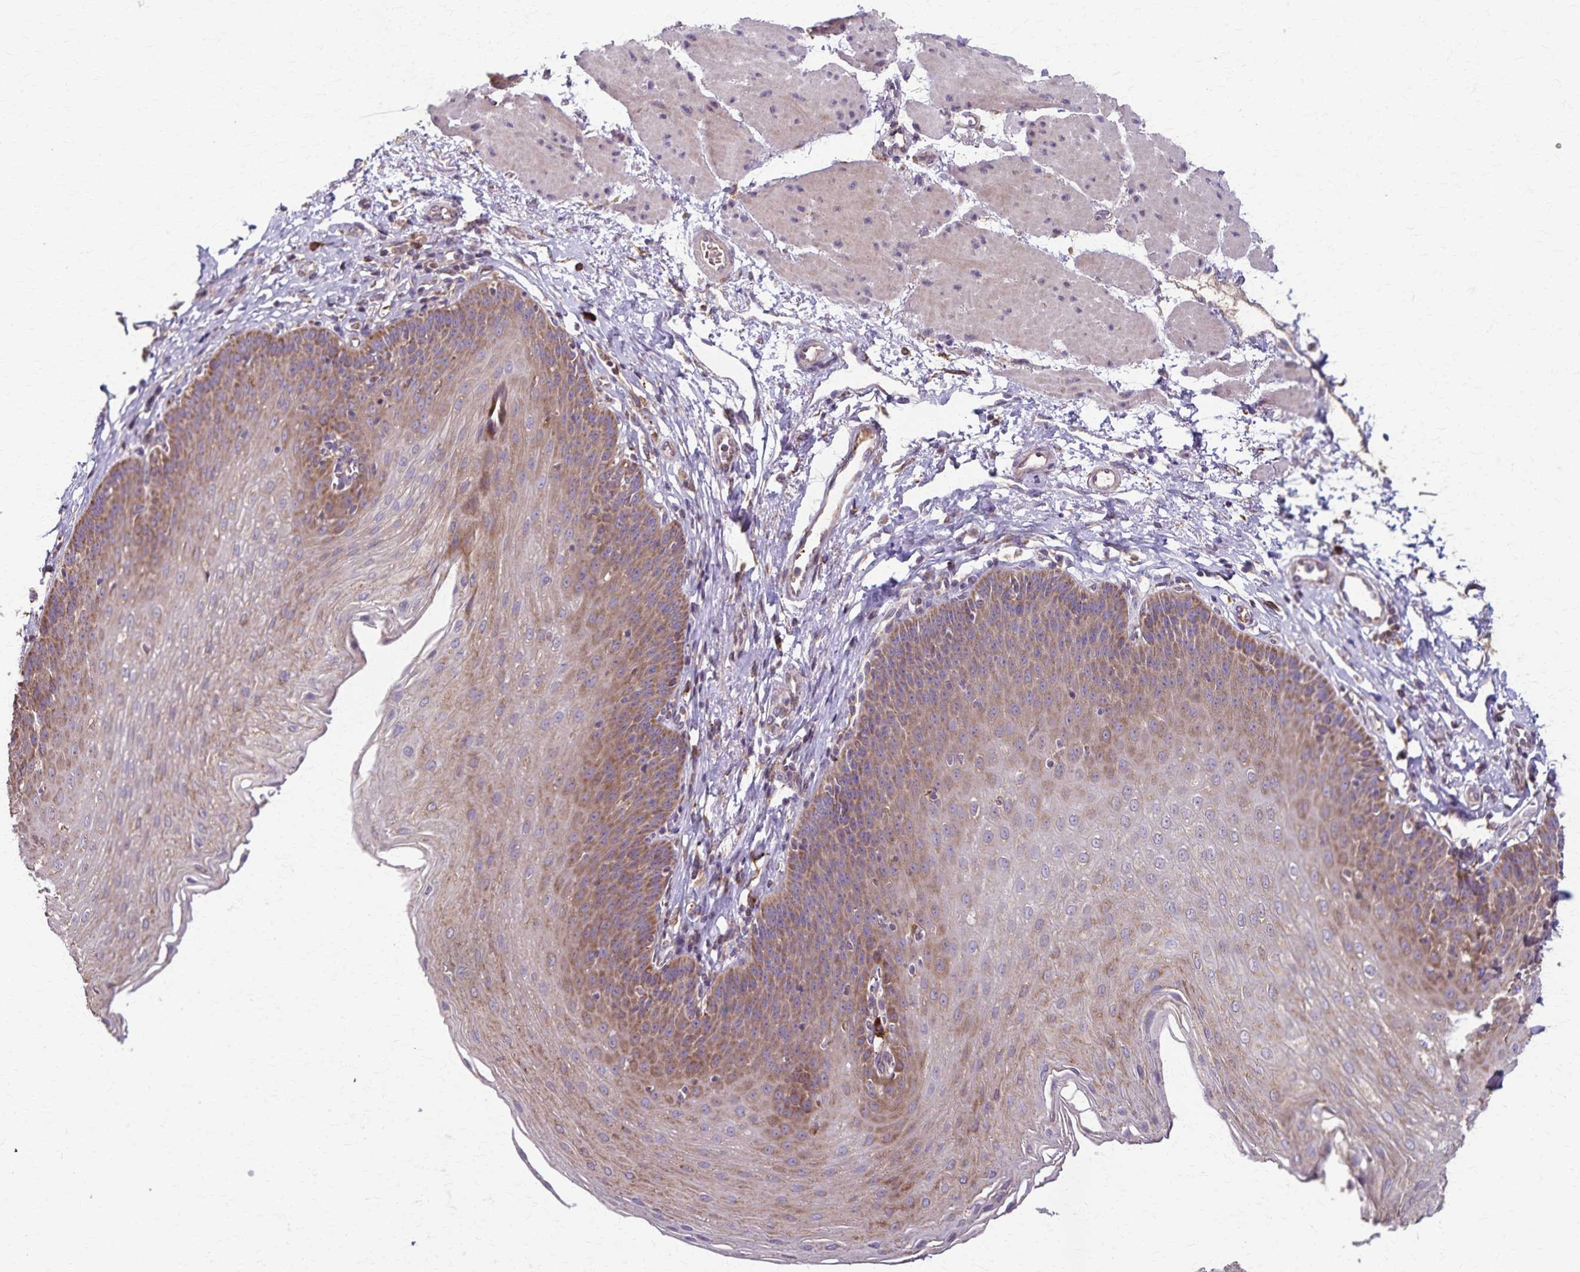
{"staining": {"intensity": "moderate", "quantity": ">75%", "location": "cytoplasmic/membranous"}, "tissue": "esophagus", "cell_type": "Squamous epithelial cells", "image_type": "normal", "snomed": [{"axis": "morphology", "description": "Normal tissue, NOS"}, {"axis": "topography", "description": "Esophagus"}], "caption": "Esophagus stained with a brown dye shows moderate cytoplasmic/membranous positive staining in about >75% of squamous epithelial cells.", "gene": "RNF10", "patient": {"sex": "female", "age": 81}}